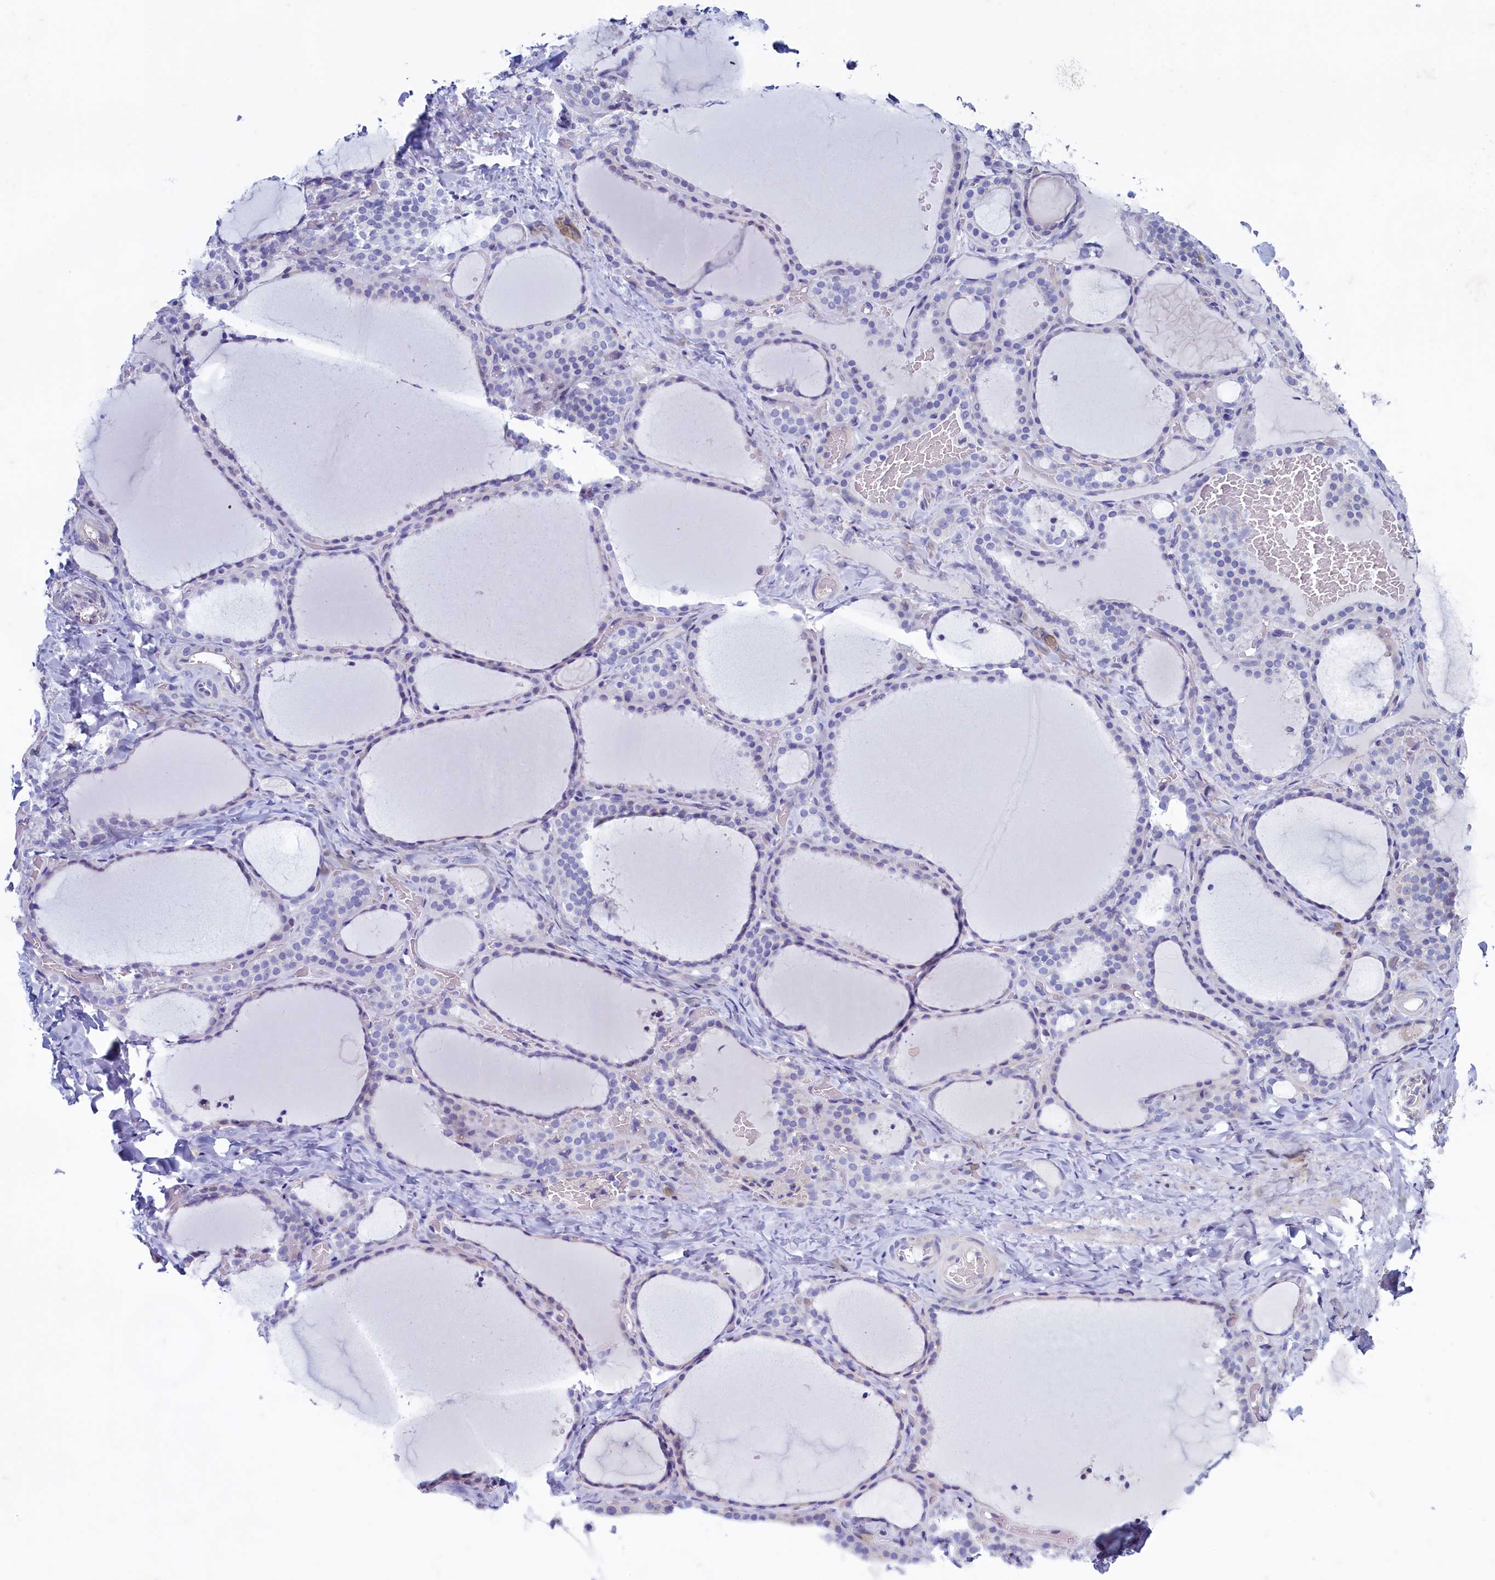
{"staining": {"intensity": "weak", "quantity": "<25%", "location": "cytoplasmic/membranous"}, "tissue": "thyroid gland", "cell_type": "Glandular cells", "image_type": "normal", "snomed": [{"axis": "morphology", "description": "Normal tissue, NOS"}, {"axis": "topography", "description": "Thyroid gland"}], "caption": "Thyroid gland was stained to show a protein in brown. There is no significant expression in glandular cells. (DAB (3,3'-diaminobenzidine) immunohistochemistry (IHC) visualized using brightfield microscopy, high magnification).", "gene": "MAP1LC3A", "patient": {"sex": "female", "age": 22}}